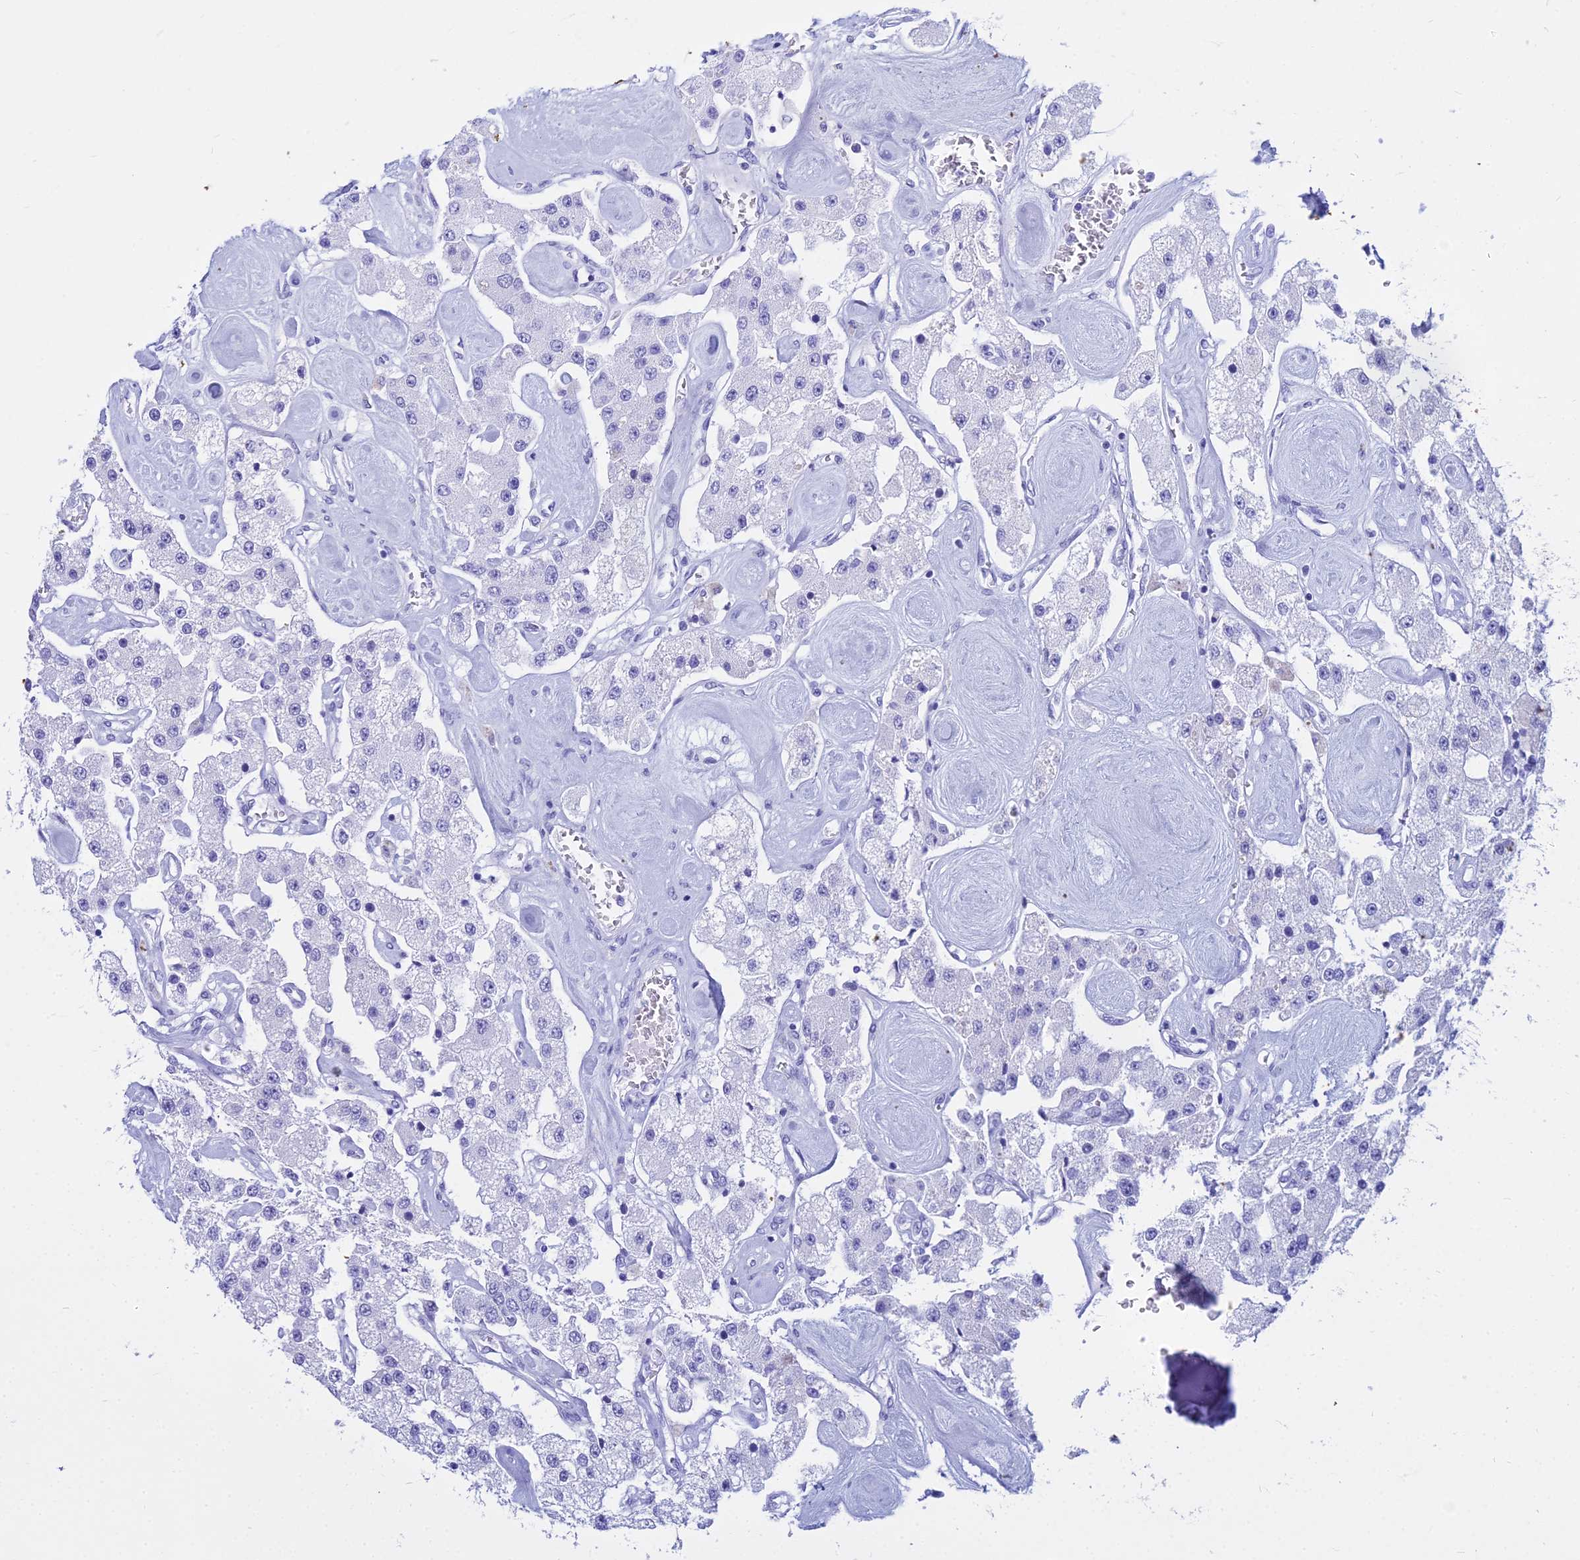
{"staining": {"intensity": "negative", "quantity": "none", "location": "none"}, "tissue": "carcinoid", "cell_type": "Tumor cells", "image_type": "cancer", "snomed": [{"axis": "morphology", "description": "Carcinoid, malignant, NOS"}, {"axis": "topography", "description": "Pancreas"}], "caption": "This is a photomicrograph of immunohistochemistry (IHC) staining of malignant carcinoid, which shows no positivity in tumor cells.", "gene": "ZNF442", "patient": {"sex": "male", "age": 41}}